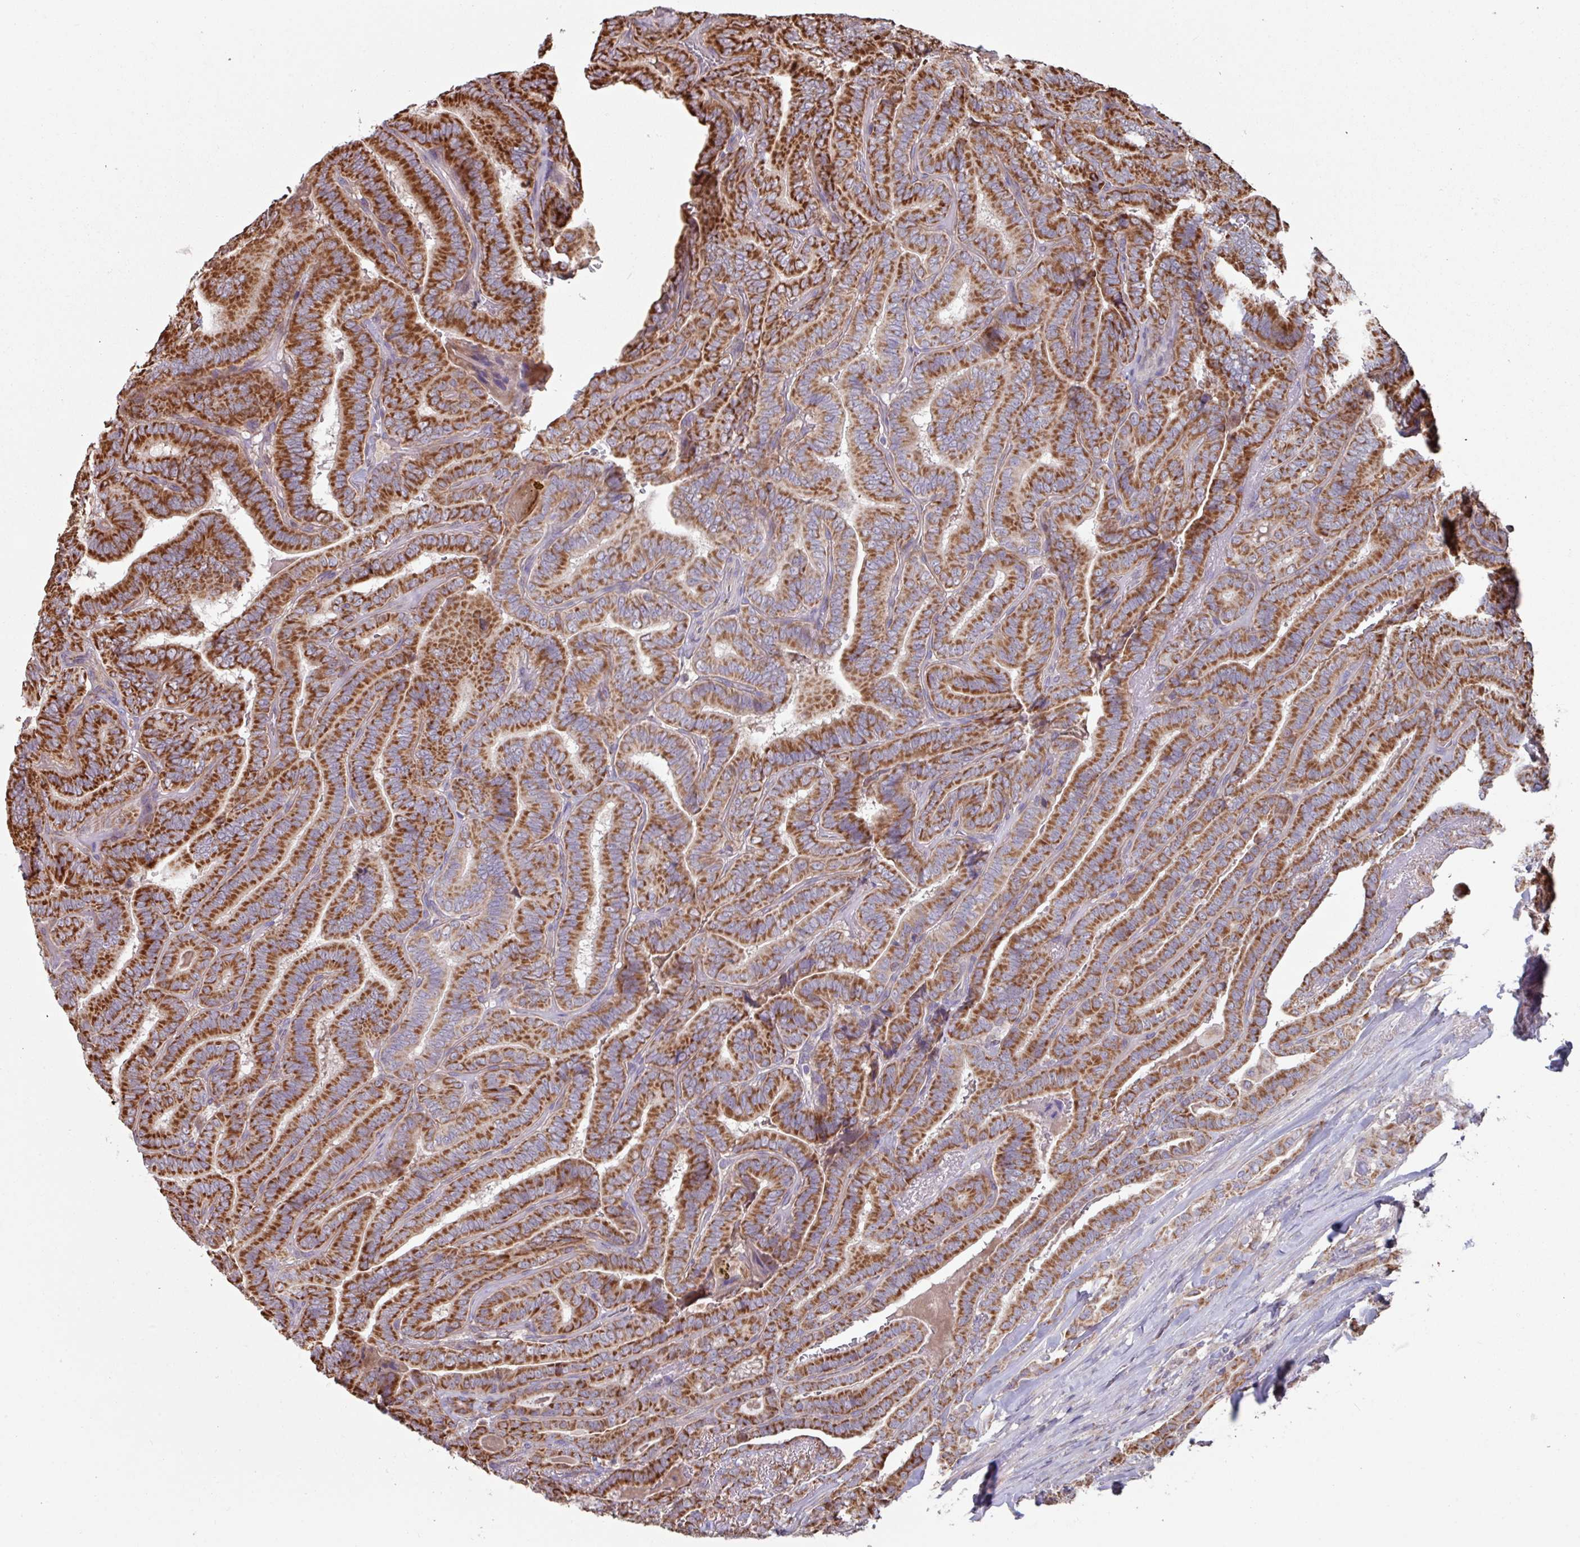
{"staining": {"intensity": "strong", "quantity": ">75%", "location": "cytoplasmic/membranous"}, "tissue": "thyroid cancer", "cell_type": "Tumor cells", "image_type": "cancer", "snomed": [{"axis": "morphology", "description": "Papillary adenocarcinoma, NOS"}, {"axis": "topography", "description": "Thyroid gland"}], "caption": "Immunohistochemistry of human papillary adenocarcinoma (thyroid) displays high levels of strong cytoplasmic/membranous staining in about >75% of tumor cells. The protein is stained brown, and the nuclei are stained in blue (DAB IHC with brightfield microscopy, high magnification).", "gene": "COX7C", "patient": {"sex": "male", "age": 61}}